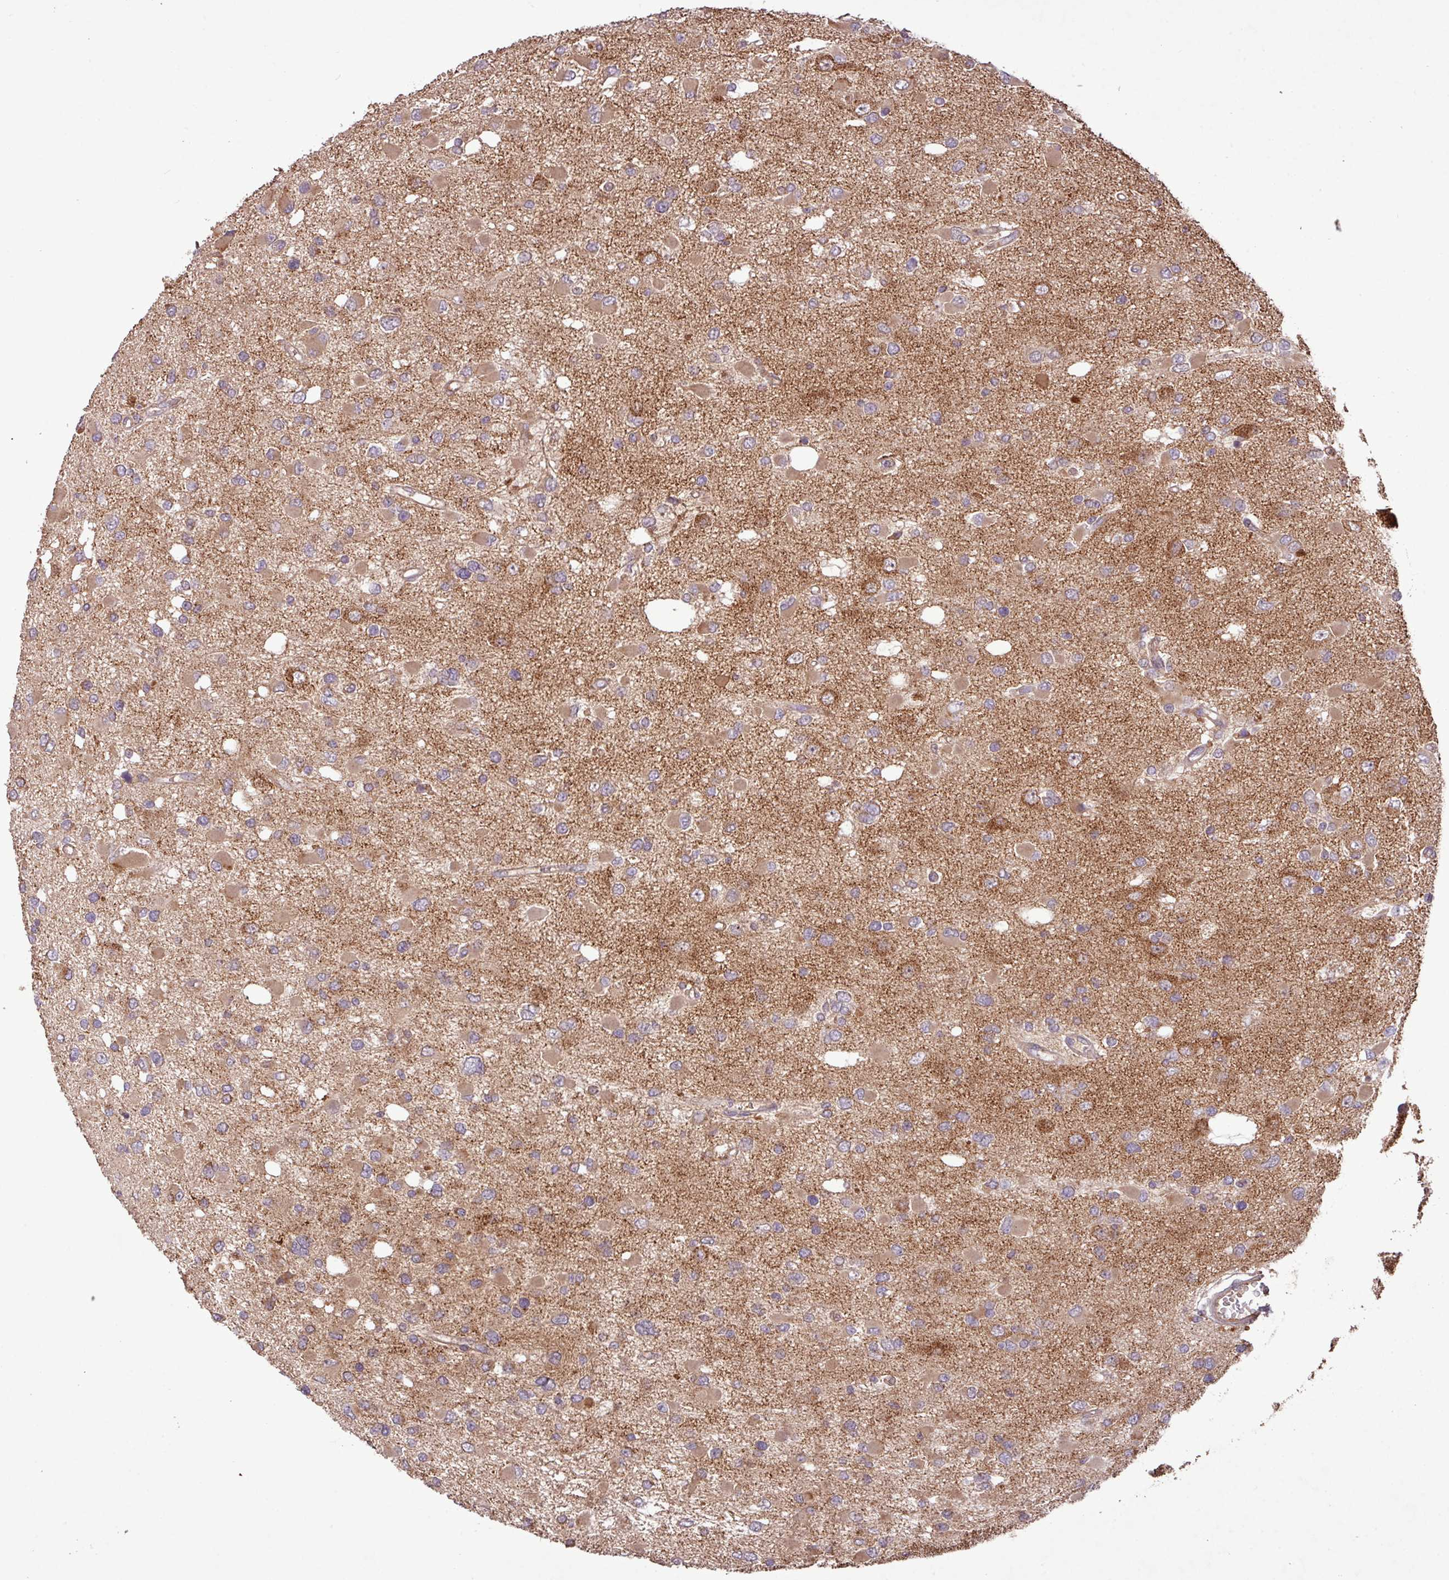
{"staining": {"intensity": "moderate", "quantity": ">75%", "location": "cytoplasmic/membranous"}, "tissue": "glioma", "cell_type": "Tumor cells", "image_type": "cancer", "snomed": [{"axis": "morphology", "description": "Glioma, malignant, High grade"}, {"axis": "topography", "description": "Brain"}], "caption": "Human malignant glioma (high-grade) stained with a protein marker reveals moderate staining in tumor cells.", "gene": "YPEL3", "patient": {"sex": "male", "age": 53}}